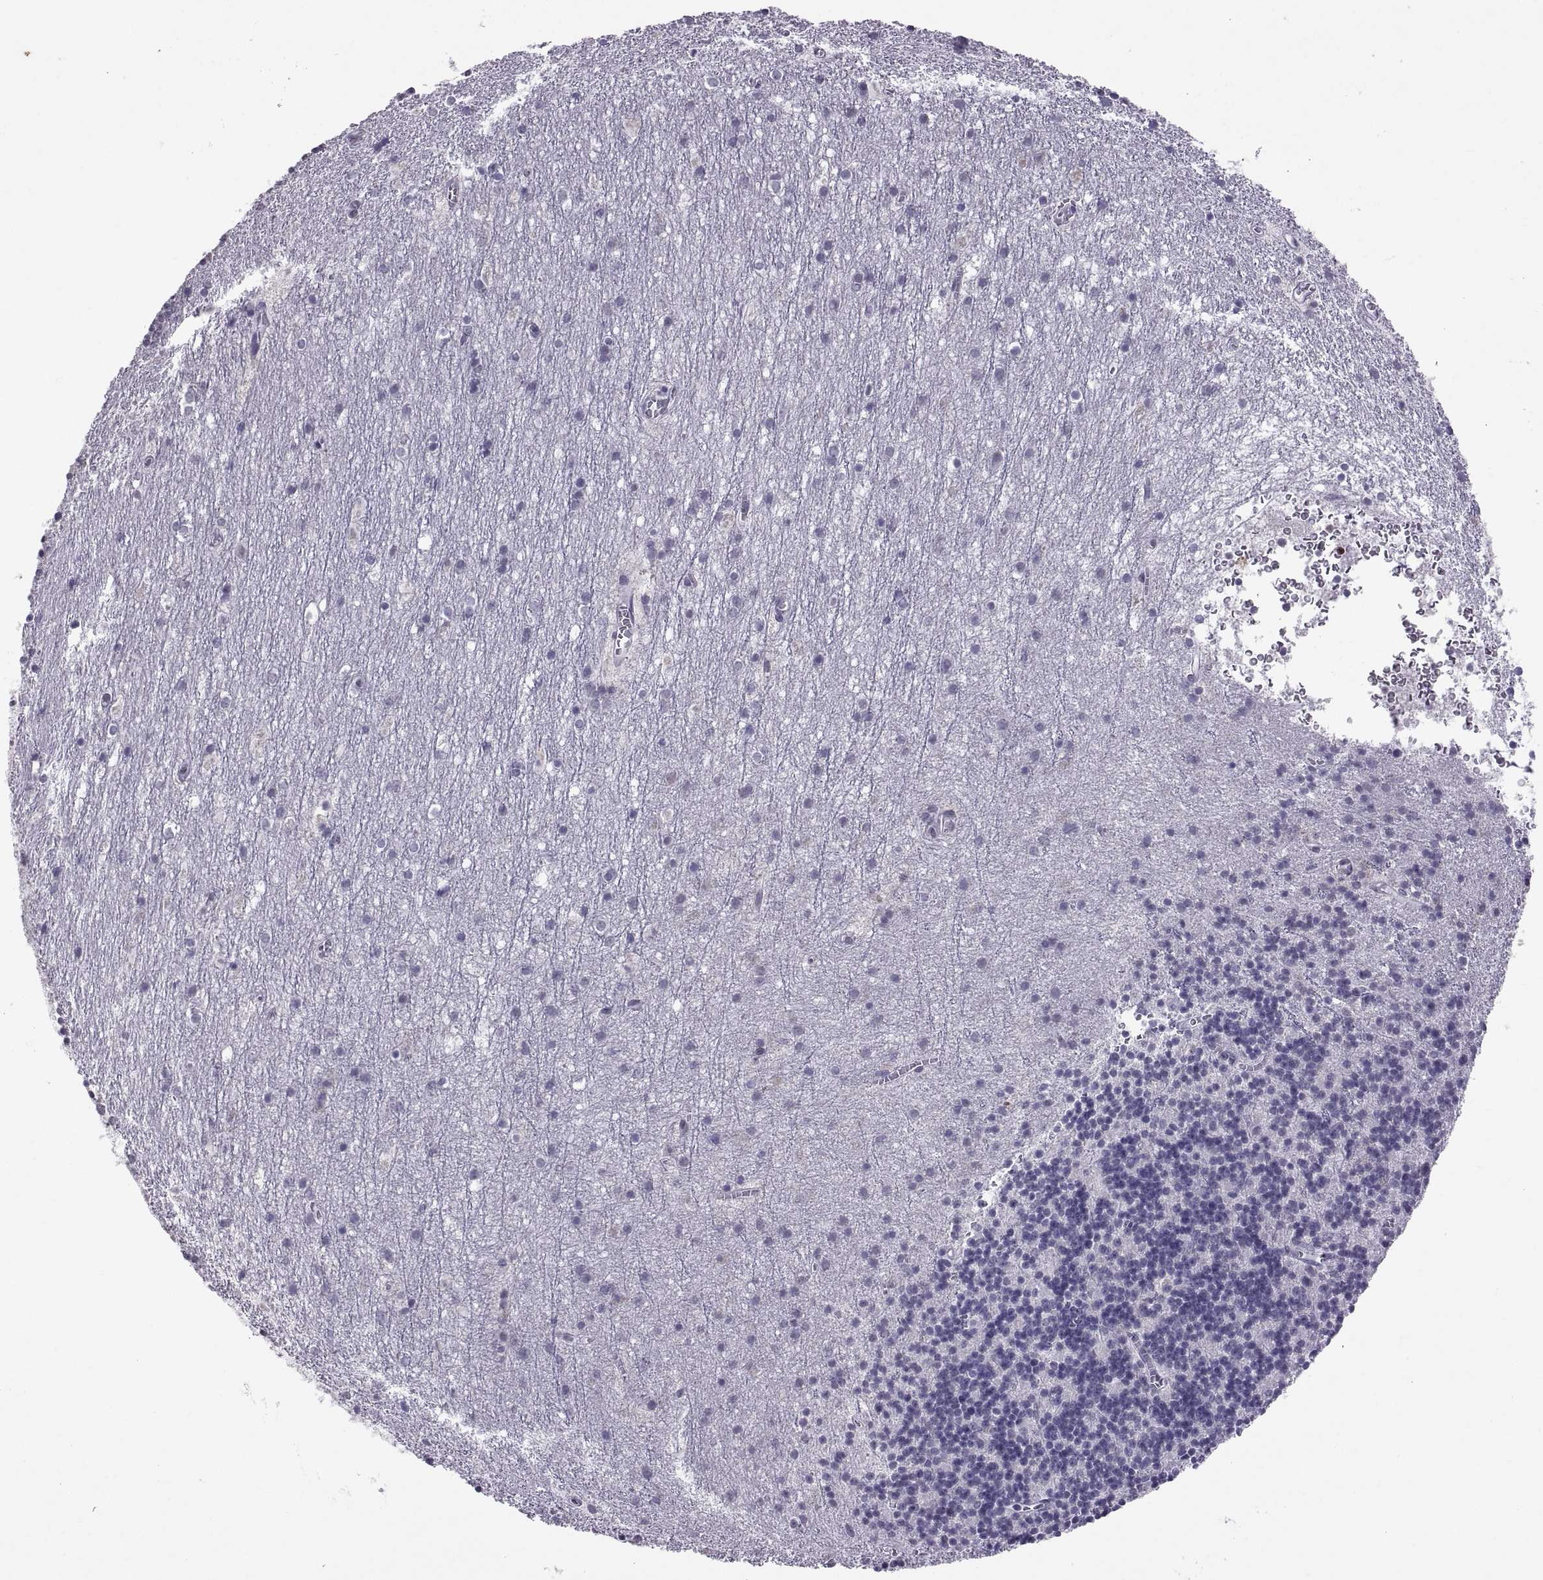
{"staining": {"intensity": "negative", "quantity": "none", "location": "none"}, "tissue": "cerebellum", "cell_type": "Cells in granular layer", "image_type": "normal", "snomed": [{"axis": "morphology", "description": "Normal tissue, NOS"}, {"axis": "topography", "description": "Cerebellum"}], "caption": "The micrograph reveals no significant staining in cells in granular layer of cerebellum. (DAB immunohistochemistry (IHC) with hematoxylin counter stain).", "gene": "KRT77", "patient": {"sex": "male", "age": 70}}